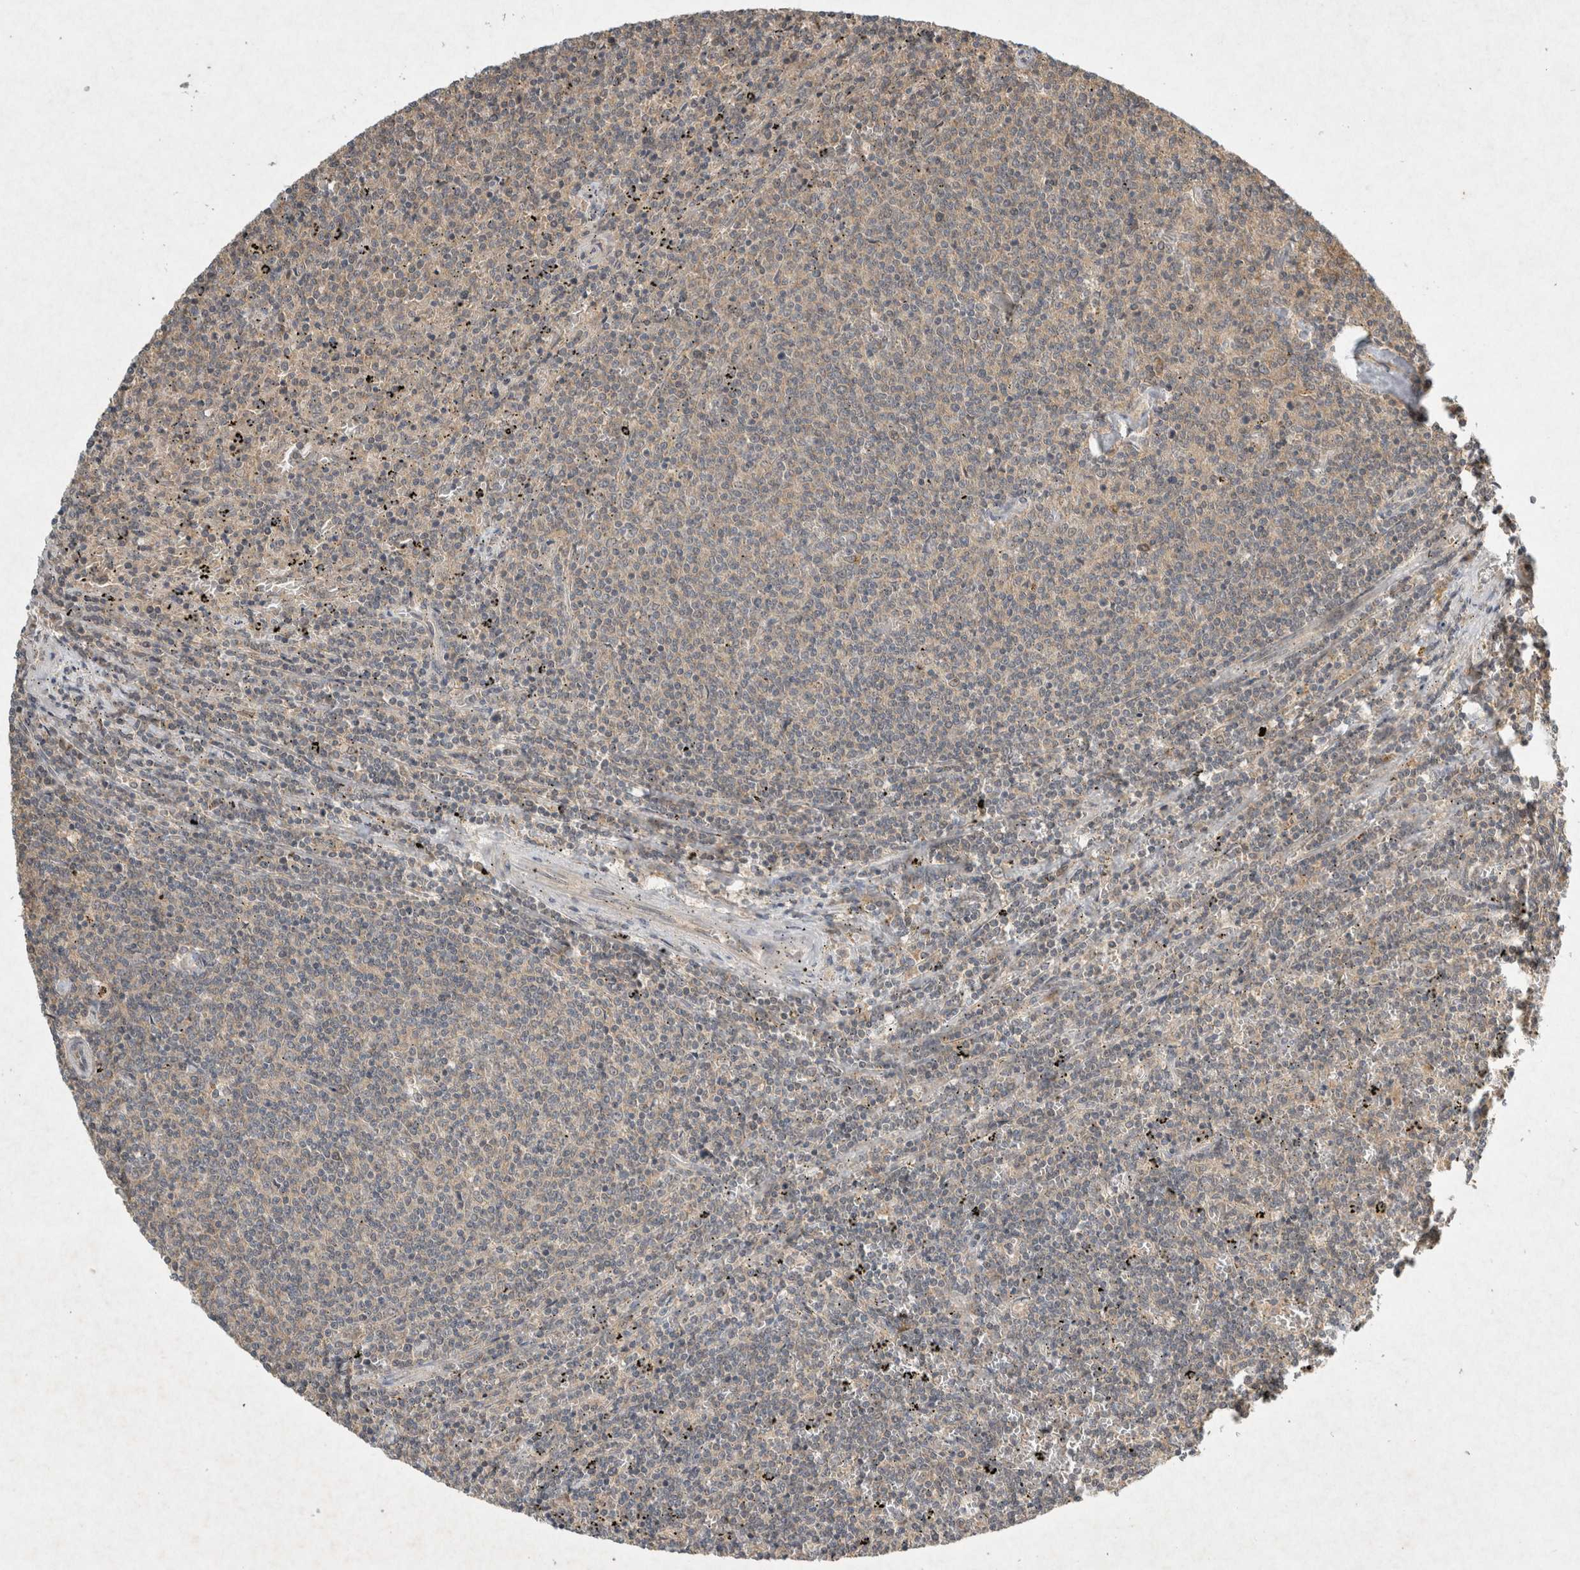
{"staining": {"intensity": "weak", "quantity": "25%-75%", "location": "cytoplasmic/membranous"}, "tissue": "lymphoma", "cell_type": "Tumor cells", "image_type": "cancer", "snomed": [{"axis": "morphology", "description": "Malignant lymphoma, non-Hodgkin's type, Low grade"}, {"axis": "topography", "description": "Spleen"}], "caption": "Lymphoma stained with immunohistochemistry (IHC) demonstrates weak cytoplasmic/membranous staining in approximately 25%-75% of tumor cells.", "gene": "LOXL2", "patient": {"sex": "female", "age": 50}}